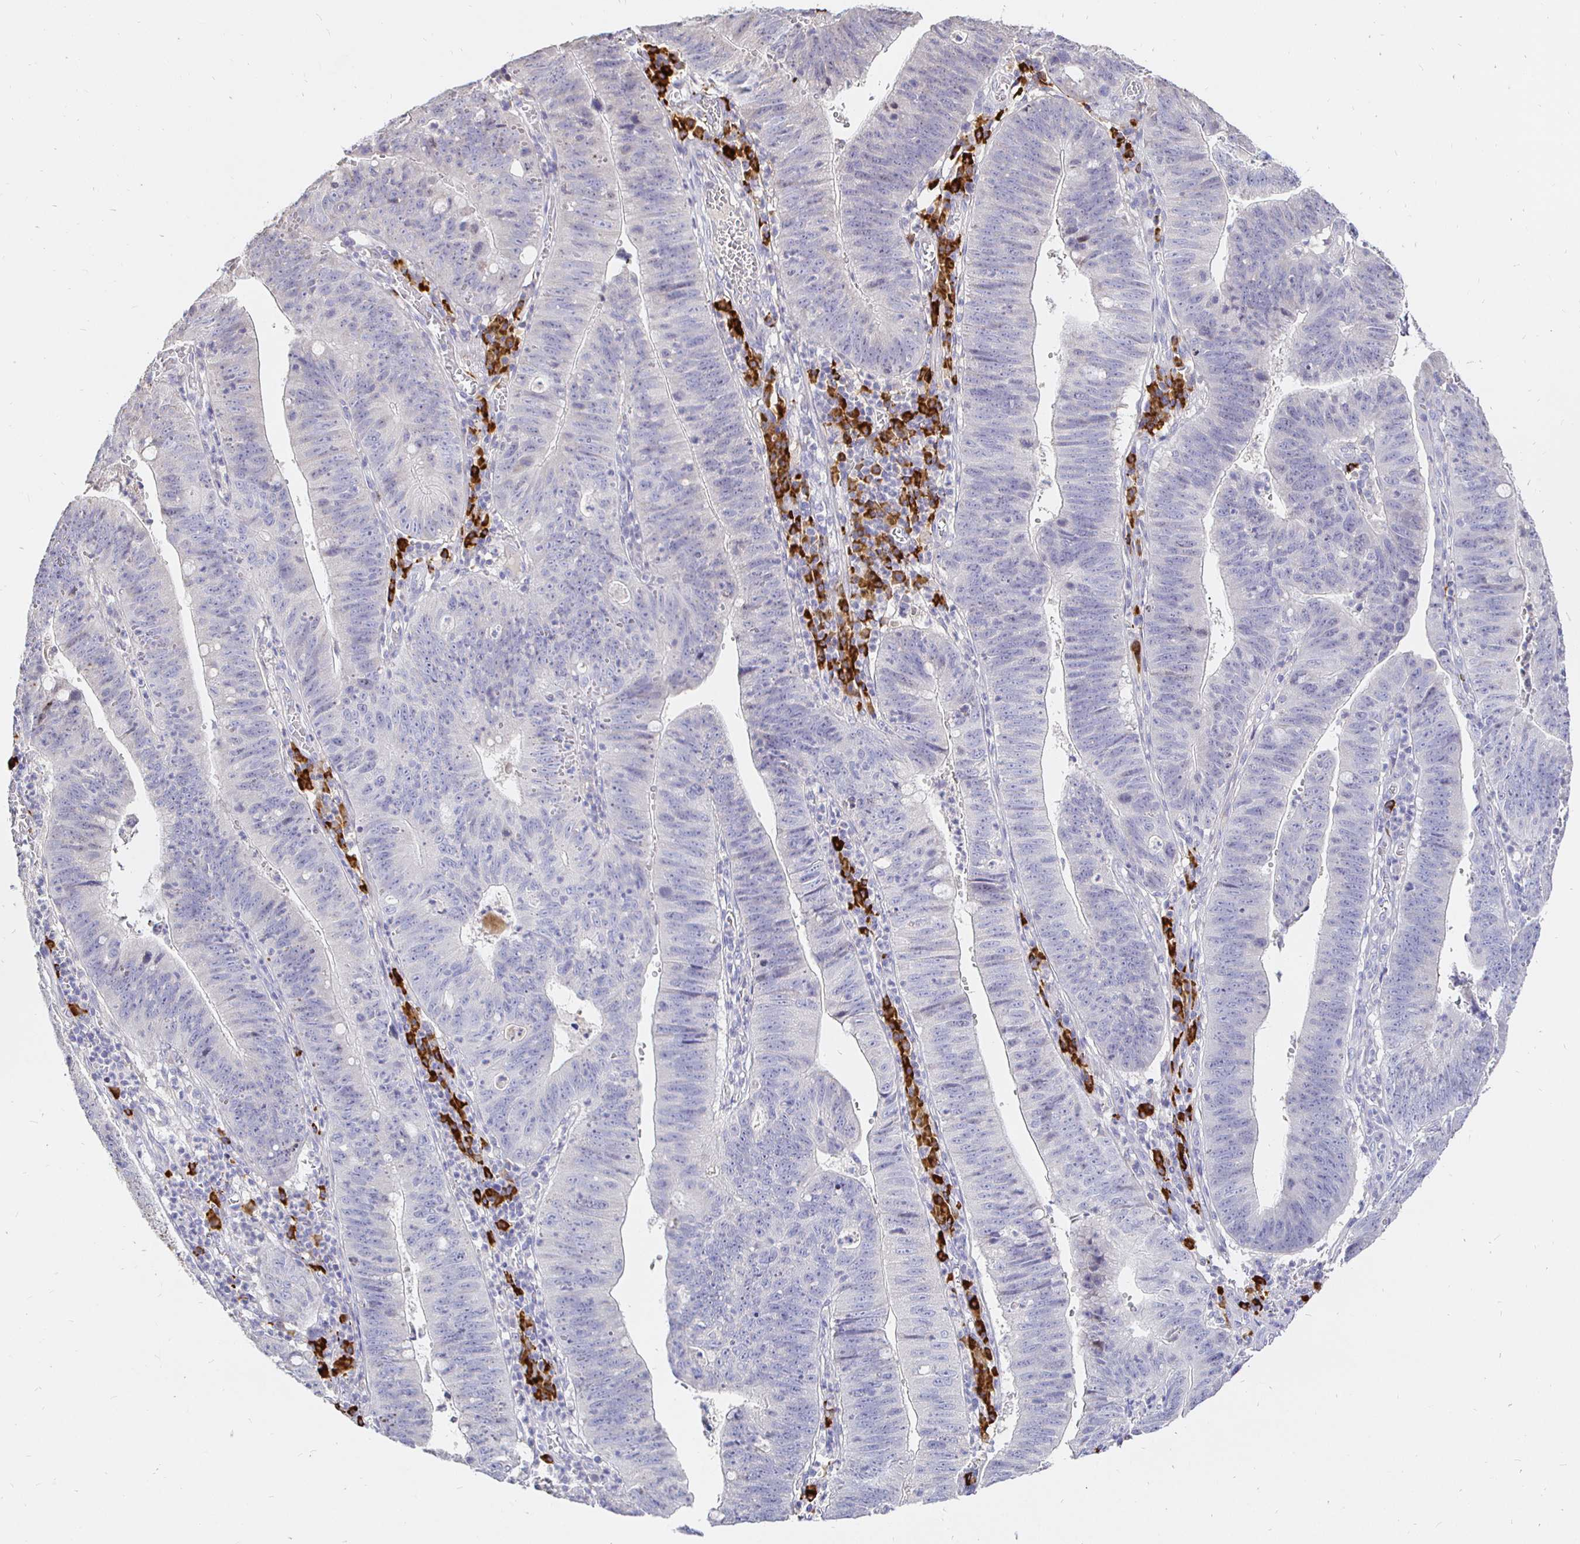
{"staining": {"intensity": "negative", "quantity": "none", "location": "none"}, "tissue": "stomach cancer", "cell_type": "Tumor cells", "image_type": "cancer", "snomed": [{"axis": "morphology", "description": "Adenocarcinoma, NOS"}, {"axis": "topography", "description": "Stomach"}], "caption": "This is an immunohistochemistry image of human stomach adenocarcinoma. There is no expression in tumor cells.", "gene": "CXCR3", "patient": {"sex": "male", "age": 59}}